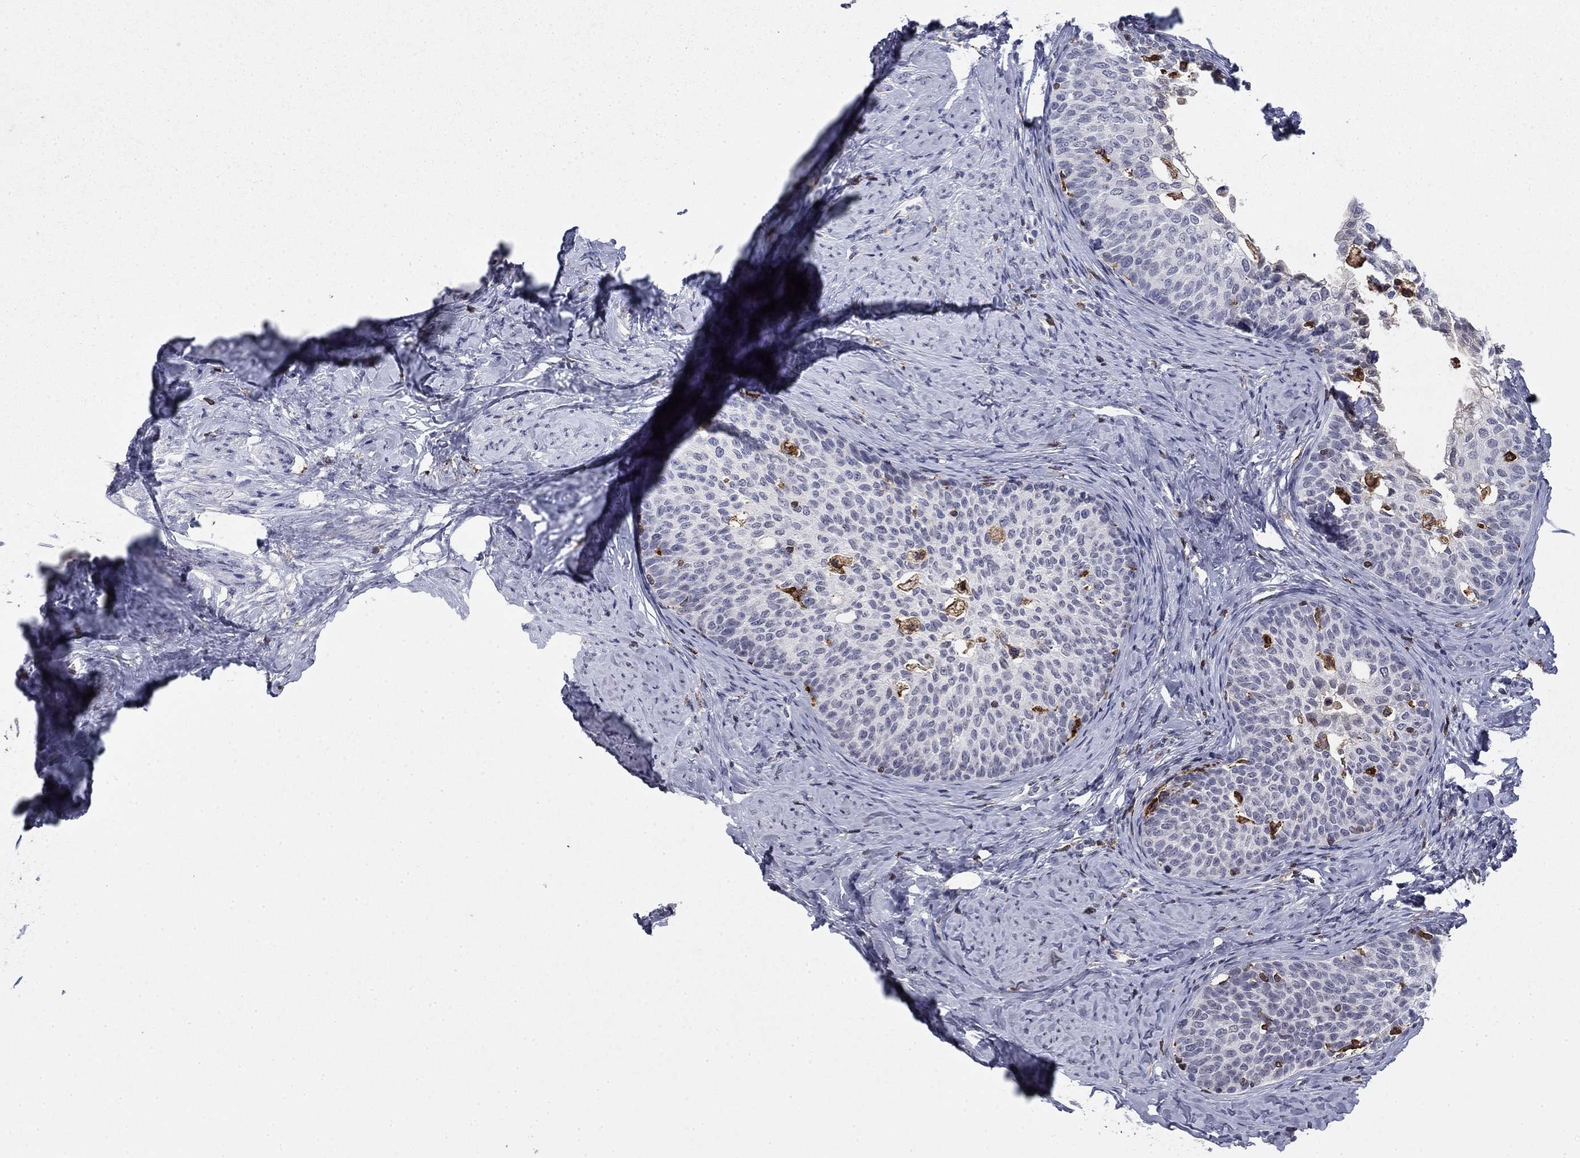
{"staining": {"intensity": "negative", "quantity": "none", "location": "none"}, "tissue": "cervical cancer", "cell_type": "Tumor cells", "image_type": "cancer", "snomed": [{"axis": "morphology", "description": "Squamous cell carcinoma, NOS"}, {"axis": "topography", "description": "Cervix"}], "caption": "There is no significant positivity in tumor cells of cervical cancer.", "gene": "PLCB2", "patient": {"sex": "female", "age": 26}}